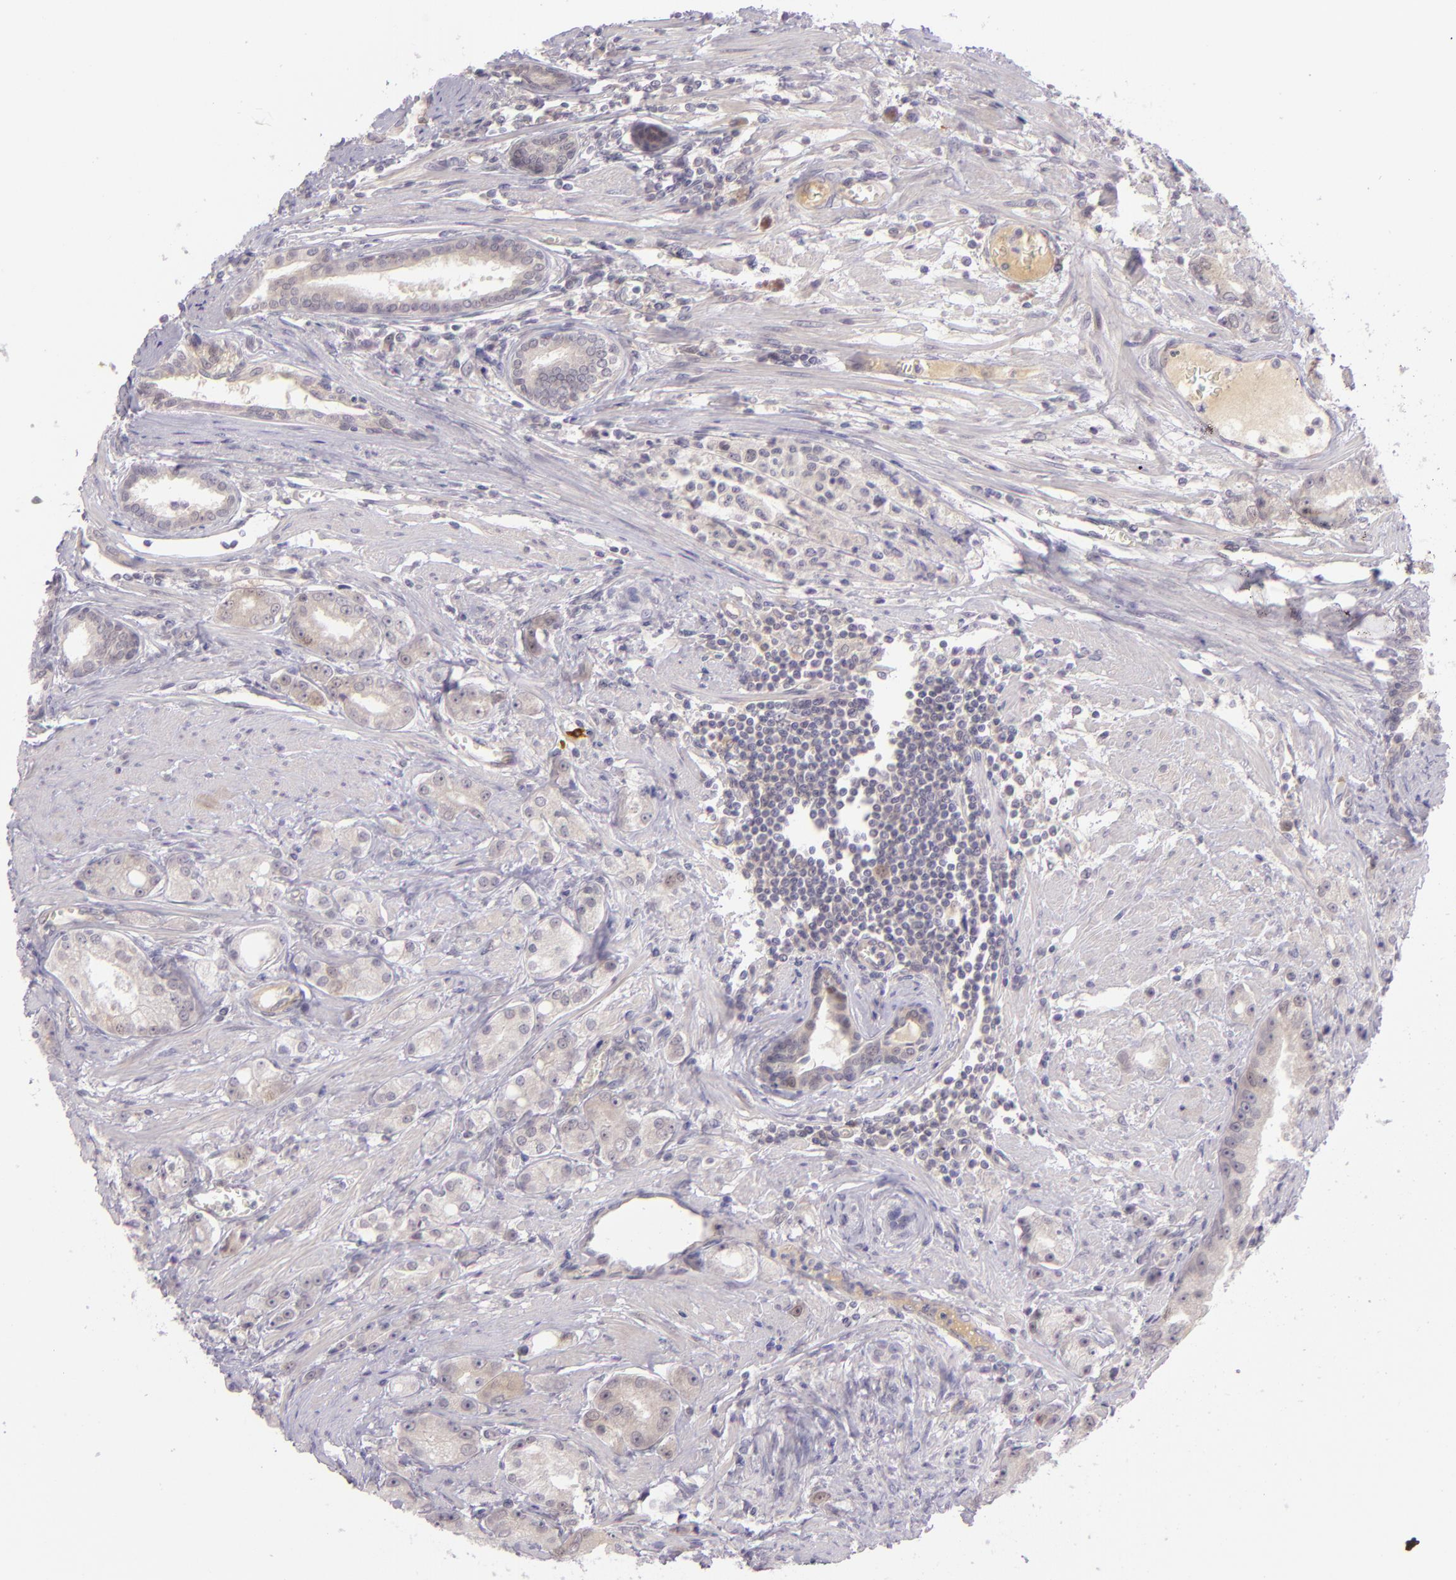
{"staining": {"intensity": "negative", "quantity": "none", "location": "none"}, "tissue": "prostate cancer", "cell_type": "Tumor cells", "image_type": "cancer", "snomed": [{"axis": "morphology", "description": "Adenocarcinoma, Medium grade"}, {"axis": "topography", "description": "Prostate"}], "caption": "Immunohistochemical staining of prostate cancer (medium-grade adenocarcinoma) exhibits no significant expression in tumor cells. The staining was performed using DAB (3,3'-diaminobenzidine) to visualize the protein expression in brown, while the nuclei were stained in blue with hematoxylin (Magnification: 20x).", "gene": "CSE1L", "patient": {"sex": "male", "age": 72}}